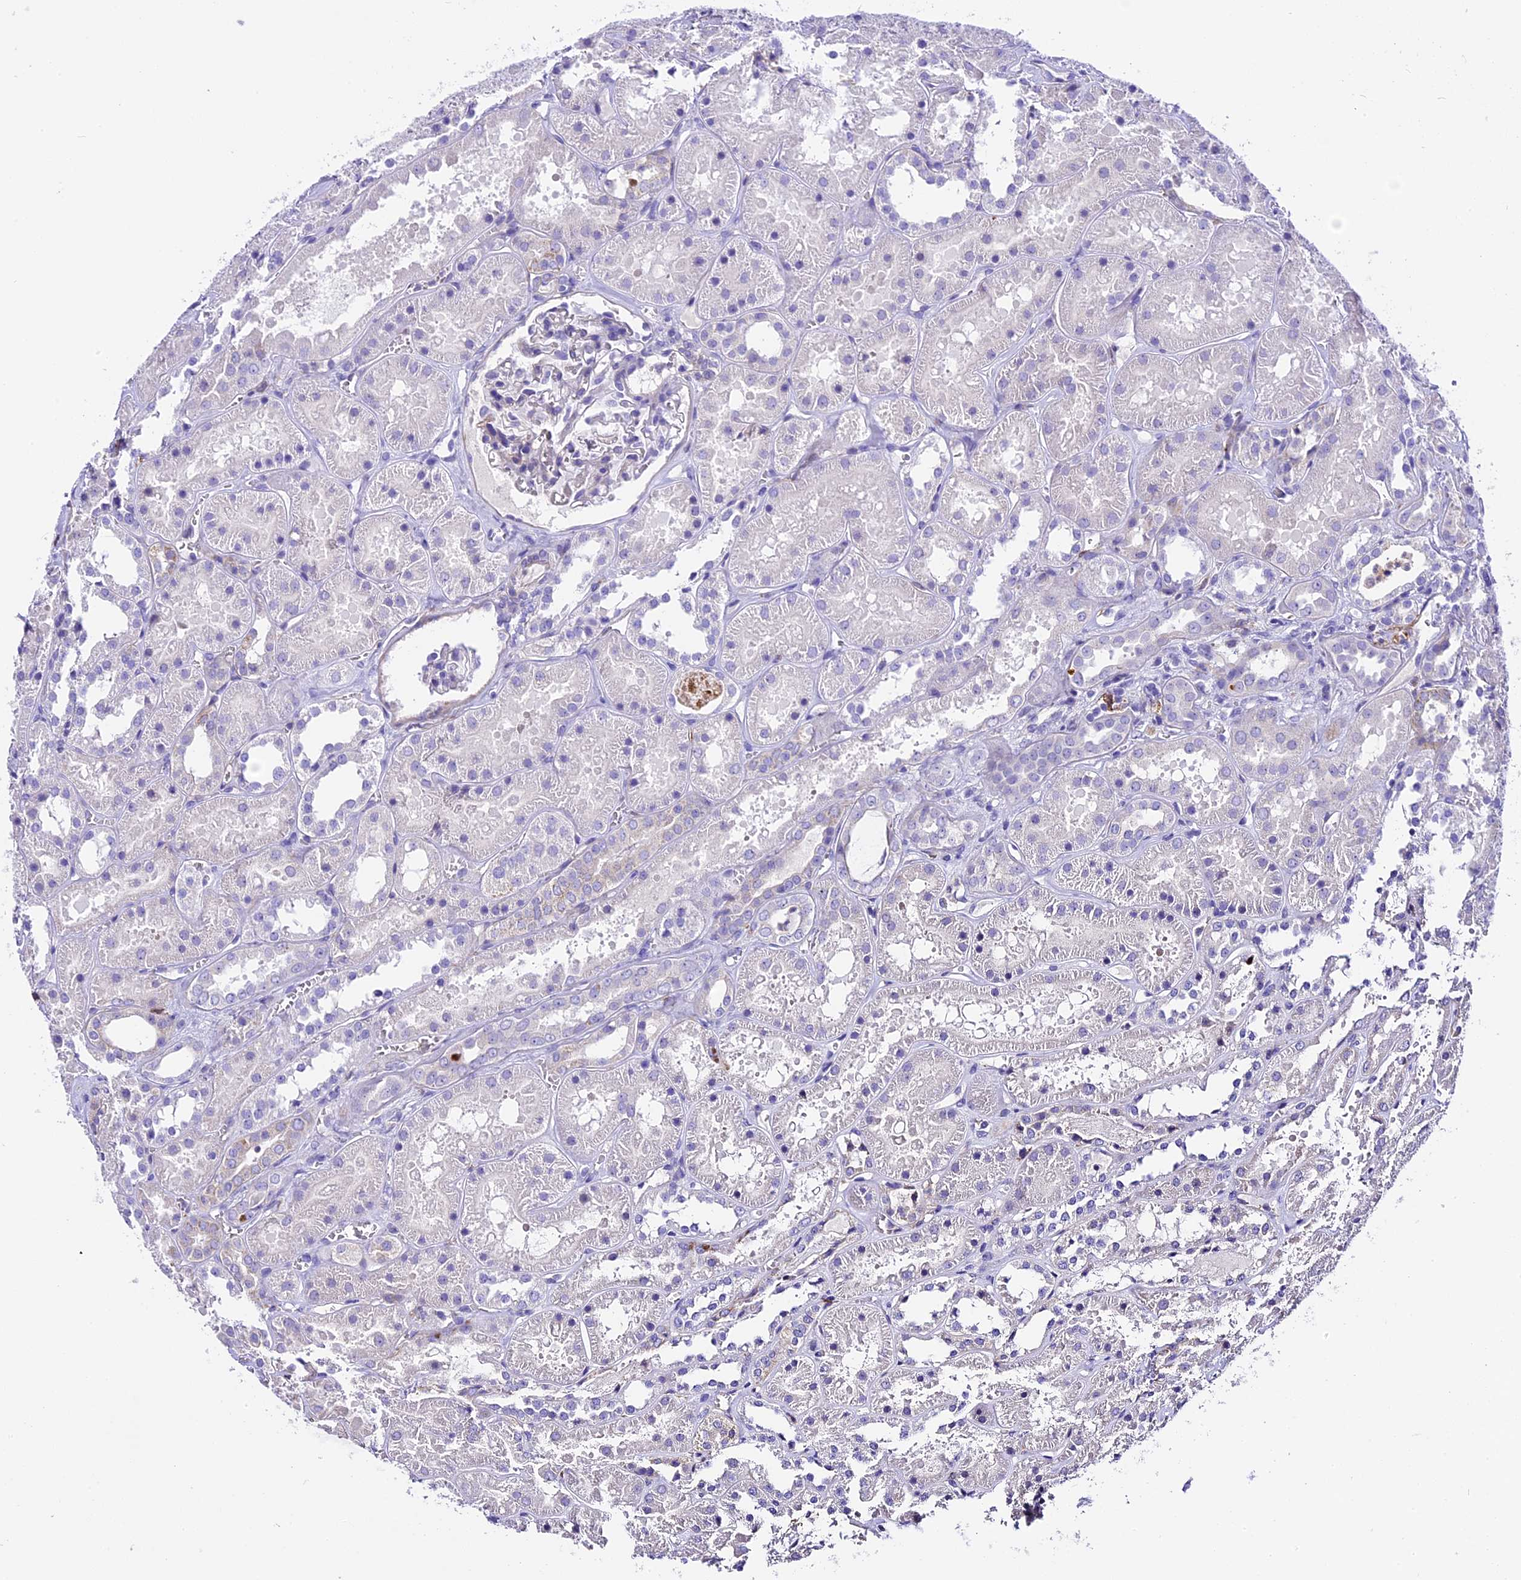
{"staining": {"intensity": "negative", "quantity": "none", "location": "none"}, "tissue": "kidney", "cell_type": "Cells in glomeruli", "image_type": "normal", "snomed": [{"axis": "morphology", "description": "Normal tissue, NOS"}, {"axis": "topography", "description": "Kidney"}], "caption": "The micrograph shows no staining of cells in glomeruli in normal kidney. Nuclei are stained in blue.", "gene": "NOD2", "patient": {"sex": "female", "age": 41}}